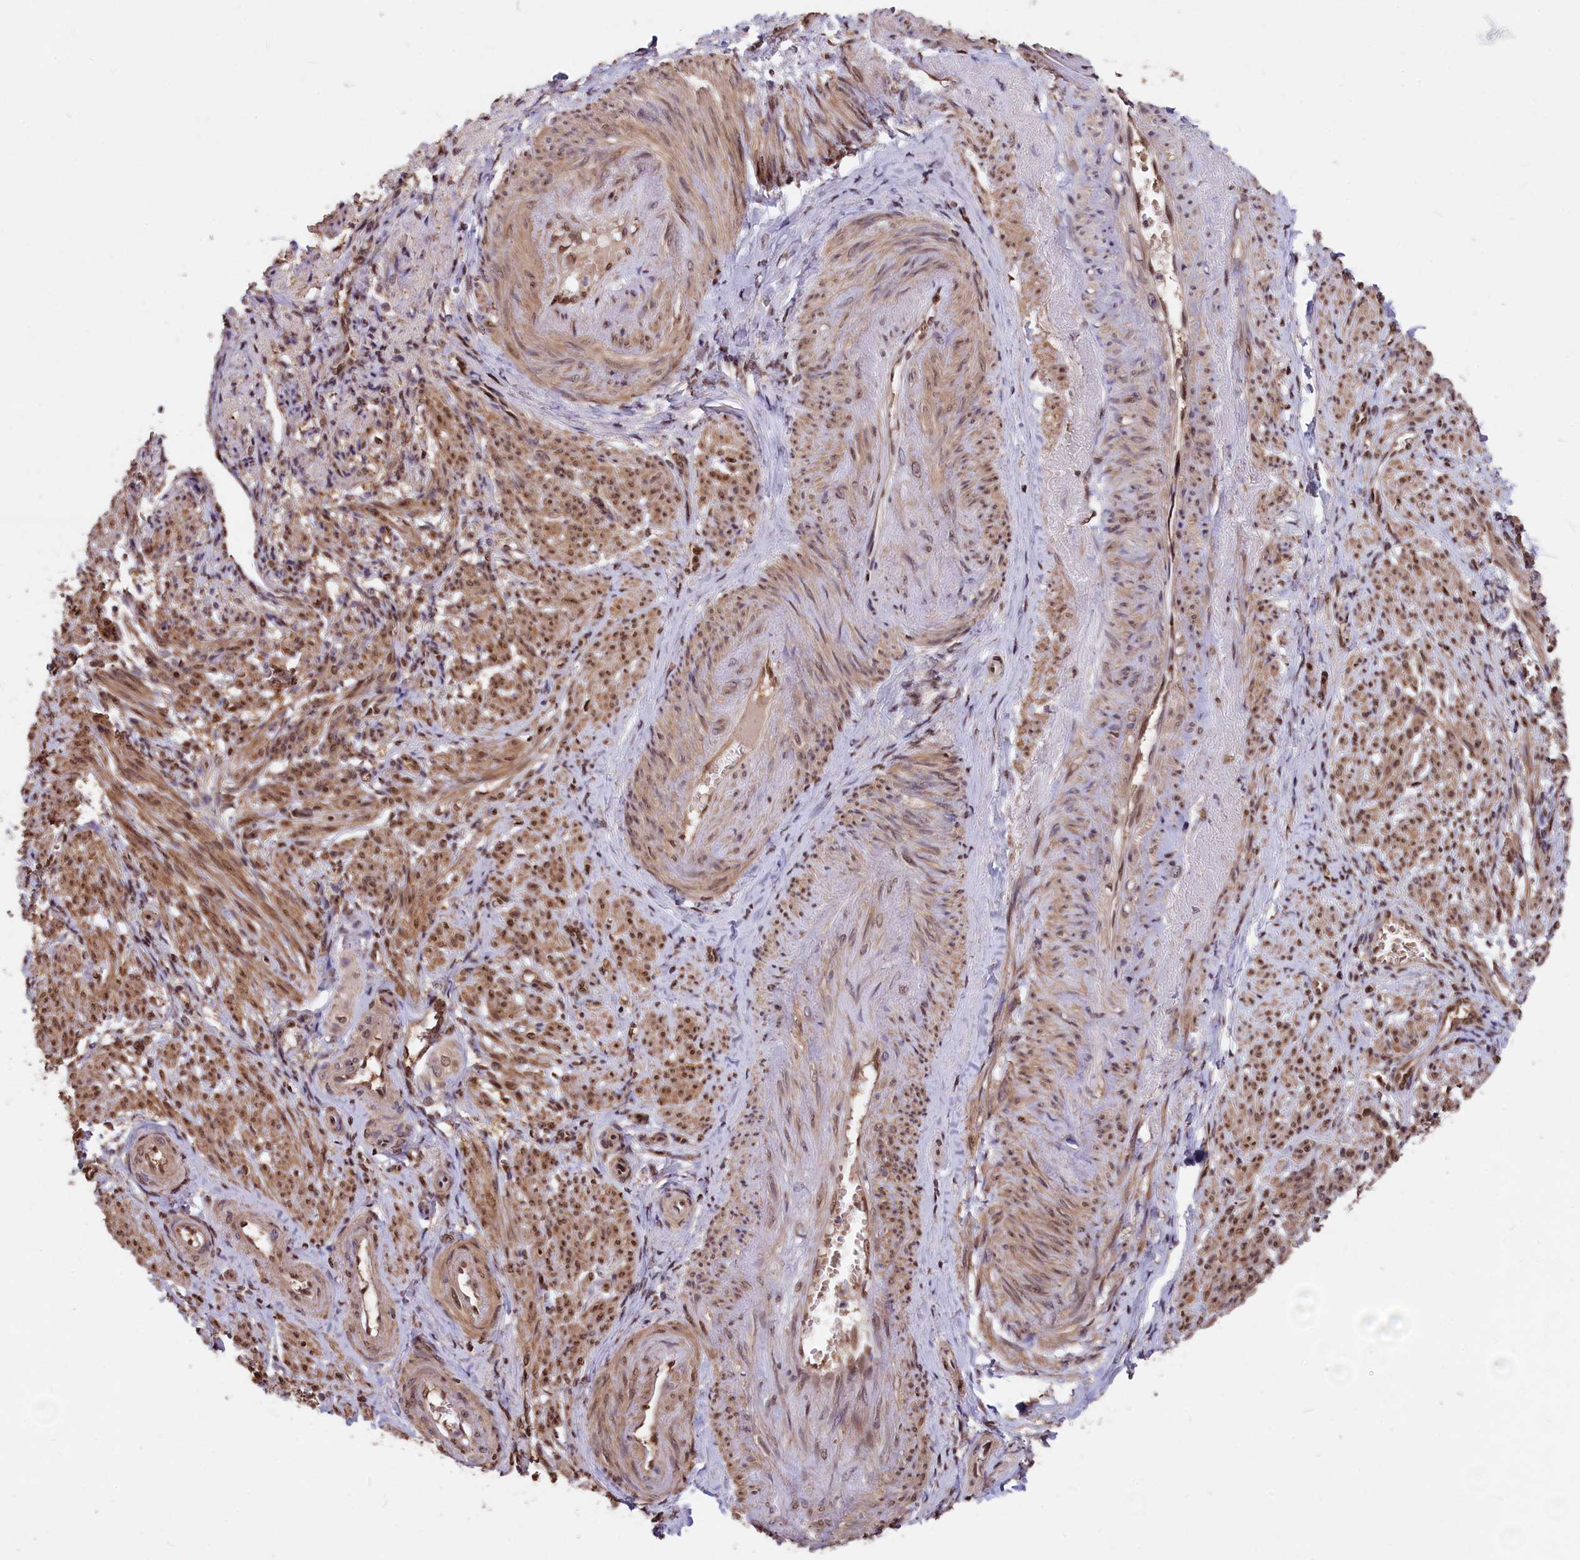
{"staining": {"intensity": "moderate", "quantity": ">75%", "location": "cytoplasmic/membranous,nuclear"}, "tissue": "smooth muscle", "cell_type": "Smooth muscle cells", "image_type": "normal", "snomed": [{"axis": "morphology", "description": "Normal tissue, NOS"}, {"axis": "topography", "description": "Smooth muscle"}], "caption": "A high-resolution image shows immunohistochemistry staining of normal smooth muscle, which displays moderate cytoplasmic/membranous,nuclear expression in about >75% of smooth muscle cells.", "gene": "ADRM1", "patient": {"sex": "female", "age": 39}}